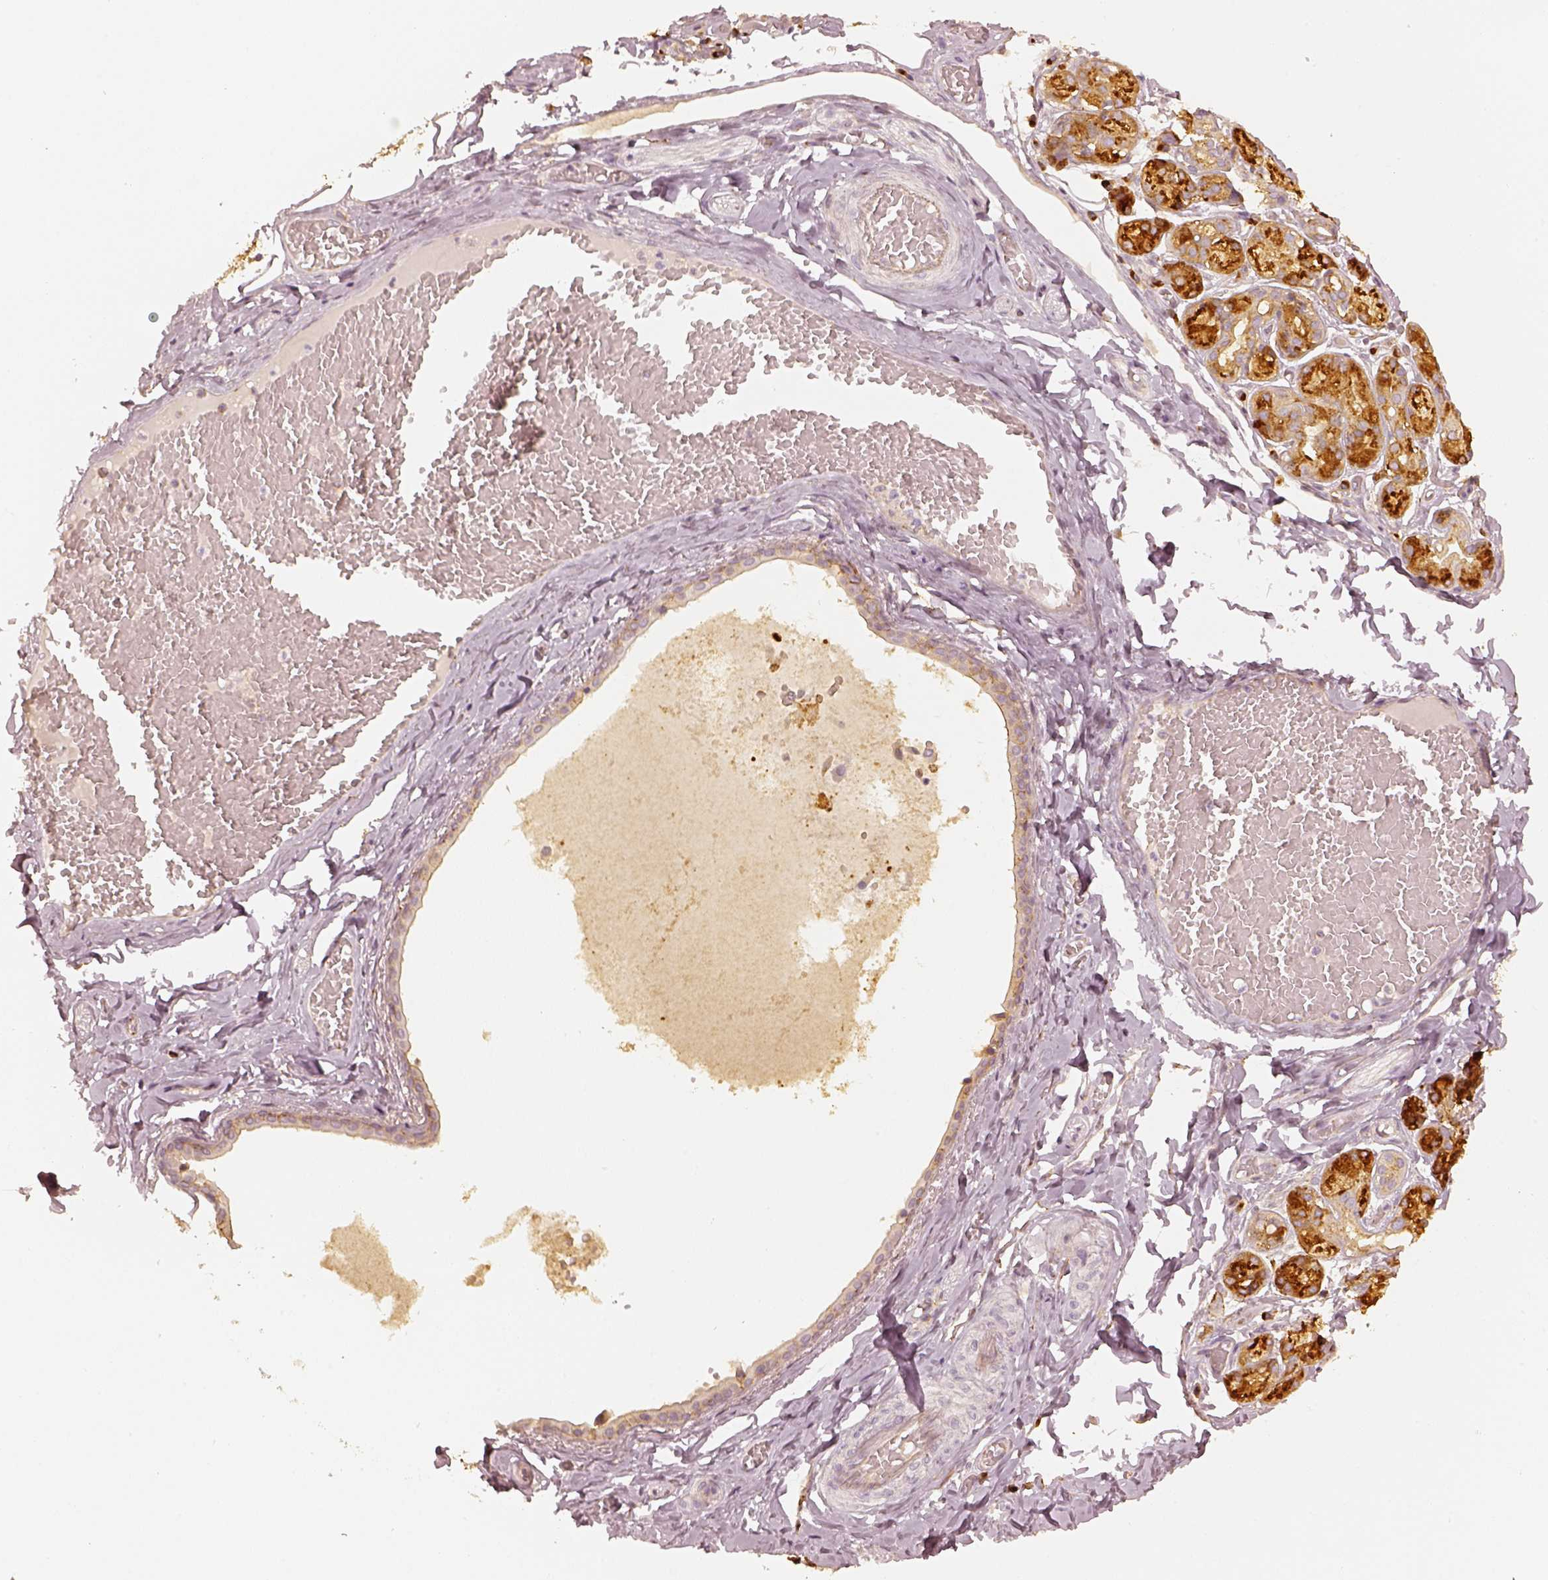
{"staining": {"intensity": "strong", "quantity": ">75%", "location": "cytoplasmic/membranous"}, "tissue": "salivary gland", "cell_type": "Glandular cells", "image_type": "normal", "snomed": [{"axis": "morphology", "description": "Normal tissue, NOS"}, {"axis": "topography", "description": "Salivary gland"}, {"axis": "topography", "description": "Peripheral nerve tissue"}], "caption": "Immunohistochemistry staining of benign salivary gland, which exhibits high levels of strong cytoplasmic/membranous positivity in about >75% of glandular cells indicating strong cytoplasmic/membranous protein positivity. The staining was performed using DAB (brown) for protein detection and nuclei were counterstained in hematoxylin (blue).", "gene": "GORASP2", "patient": {"sex": "male", "age": 71}}